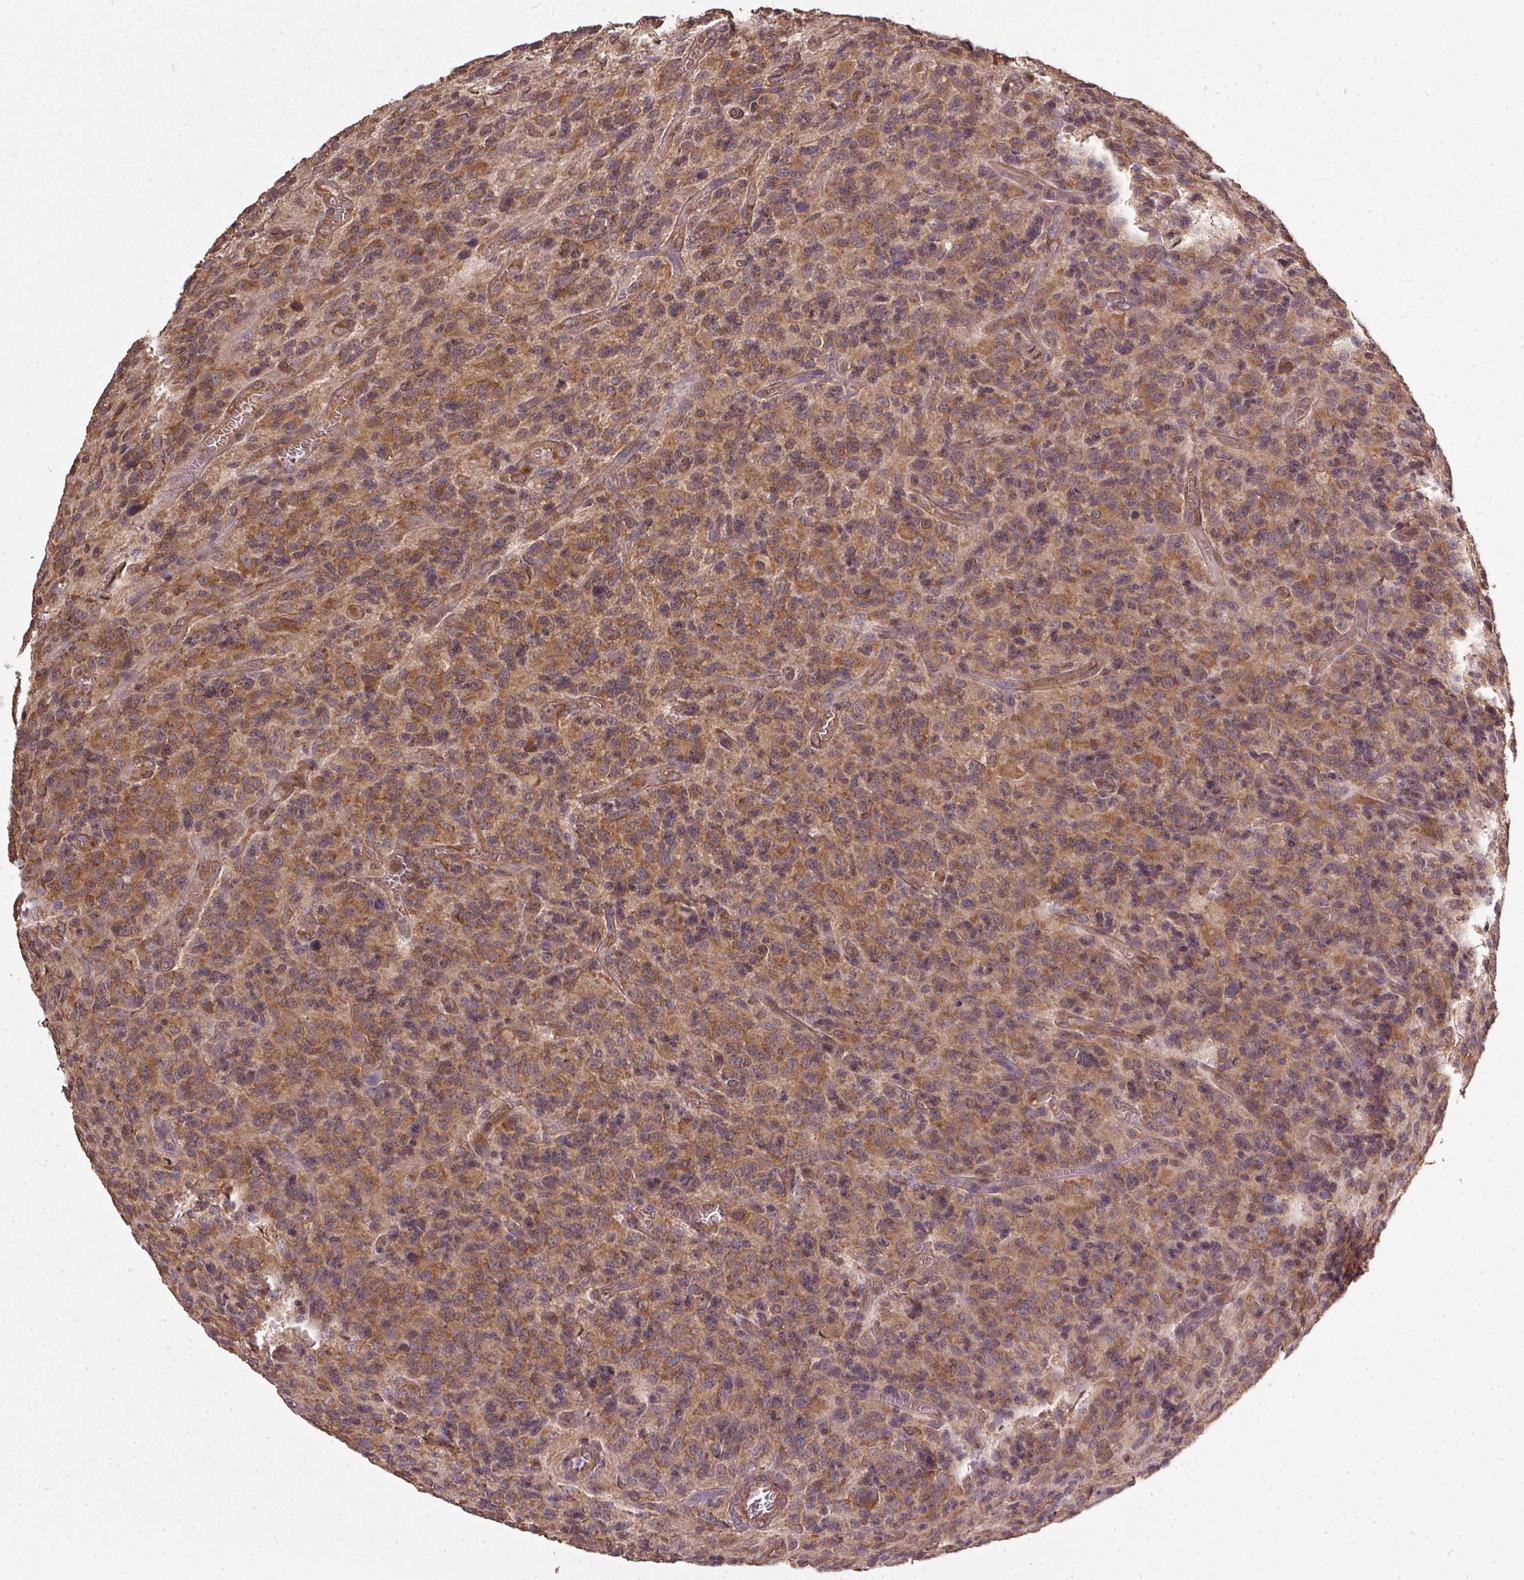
{"staining": {"intensity": "moderate", "quantity": ">75%", "location": "cytoplasmic/membranous"}, "tissue": "glioma", "cell_type": "Tumor cells", "image_type": "cancer", "snomed": [{"axis": "morphology", "description": "Glioma, malignant, High grade"}, {"axis": "topography", "description": "Brain"}], "caption": "Immunohistochemistry of glioma displays medium levels of moderate cytoplasmic/membranous expression in about >75% of tumor cells.", "gene": "EIF2S1", "patient": {"sex": "male", "age": 76}}